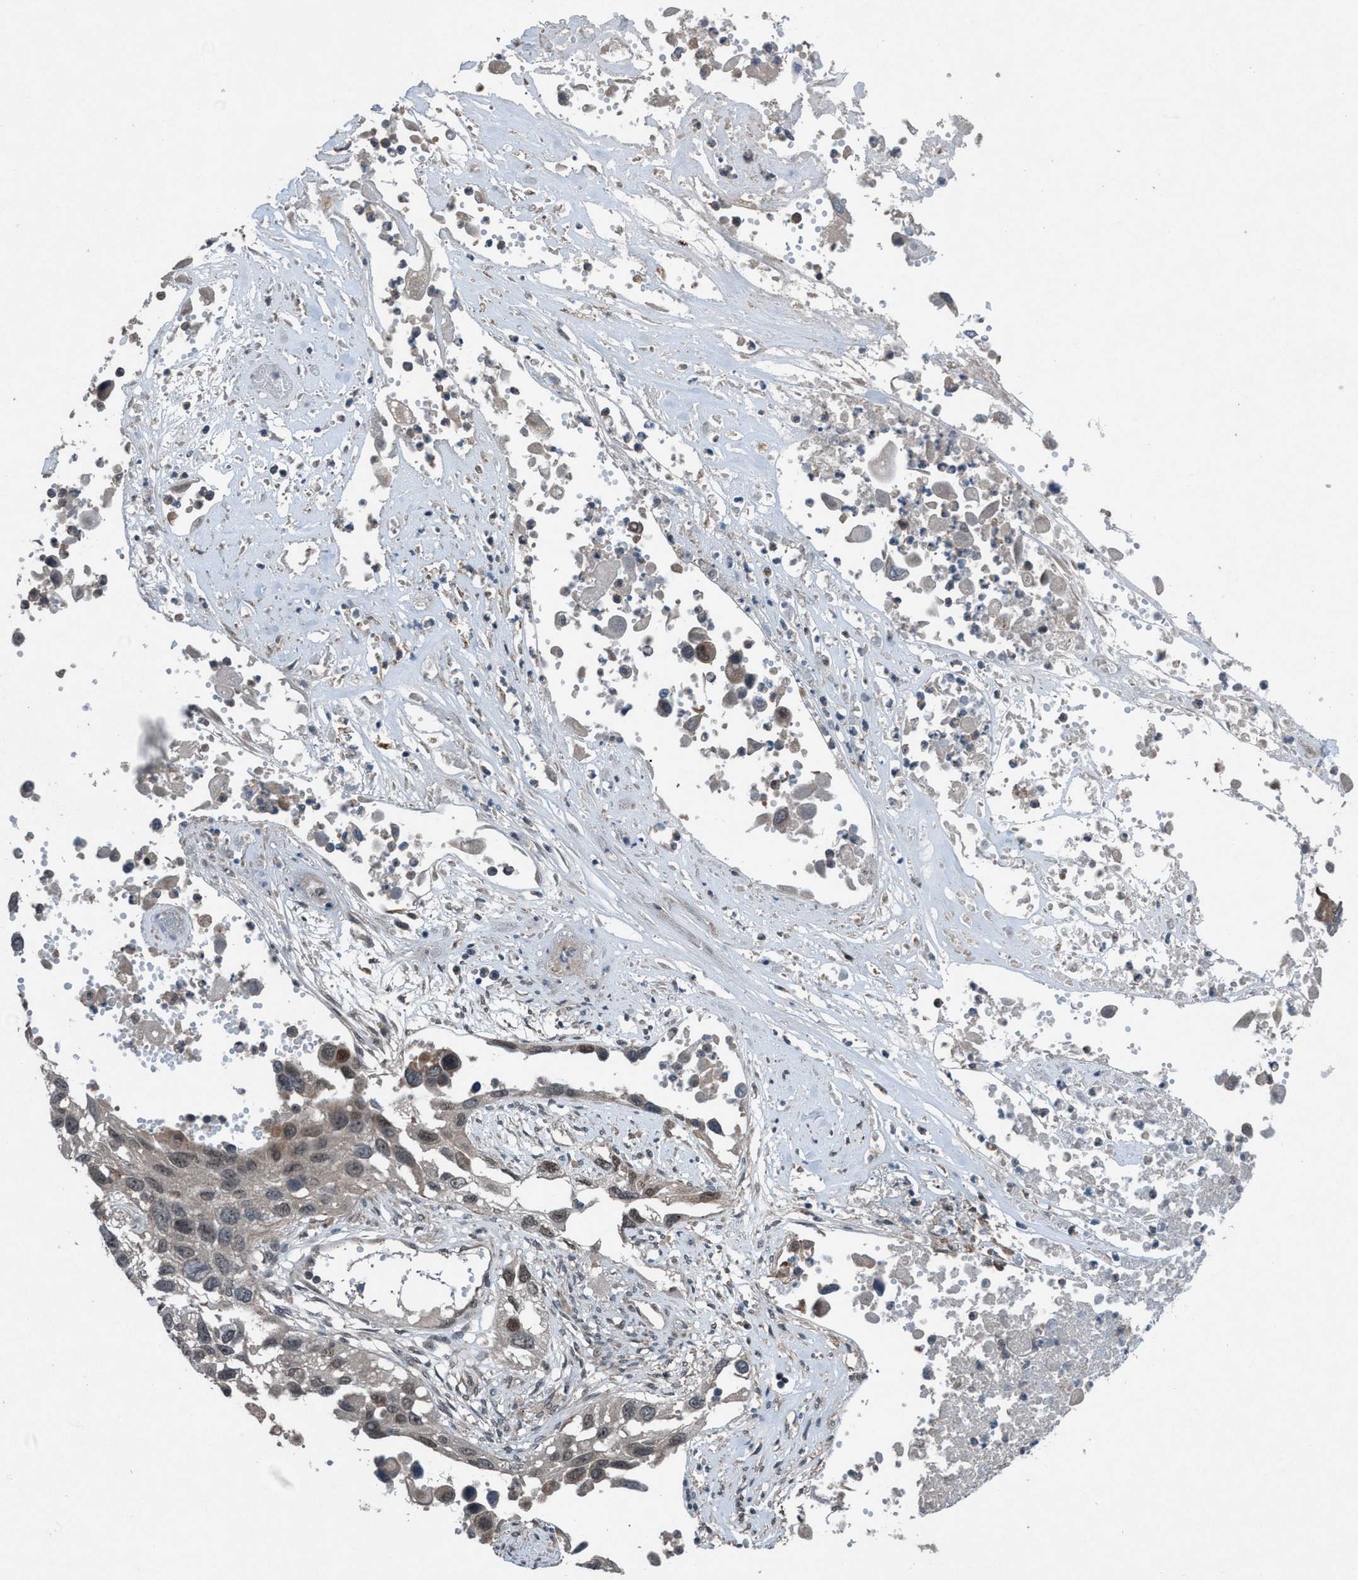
{"staining": {"intensity": "weak", "quantity": "<25%", "location": "nuclear"}, "tissue": "lung cancer", "cell_type": "Tumor cells", "image_type": "cancer", "snomed": [{"axis": "morphology", "description": "Squamous cell carcinoma, NOS"}, {"axis": "topography", "description": "Lung"}], "caption": "Immunohistochemistry (IHC) histopathology image of neoplastic tissue: lung squamous cell carcinoma stained with DAB exhibits no significant protein positivity in tumor cells. Nuclei are stained in blue.", "gene": "NISCH", "patient": {"sex": "male", "age": 71}}